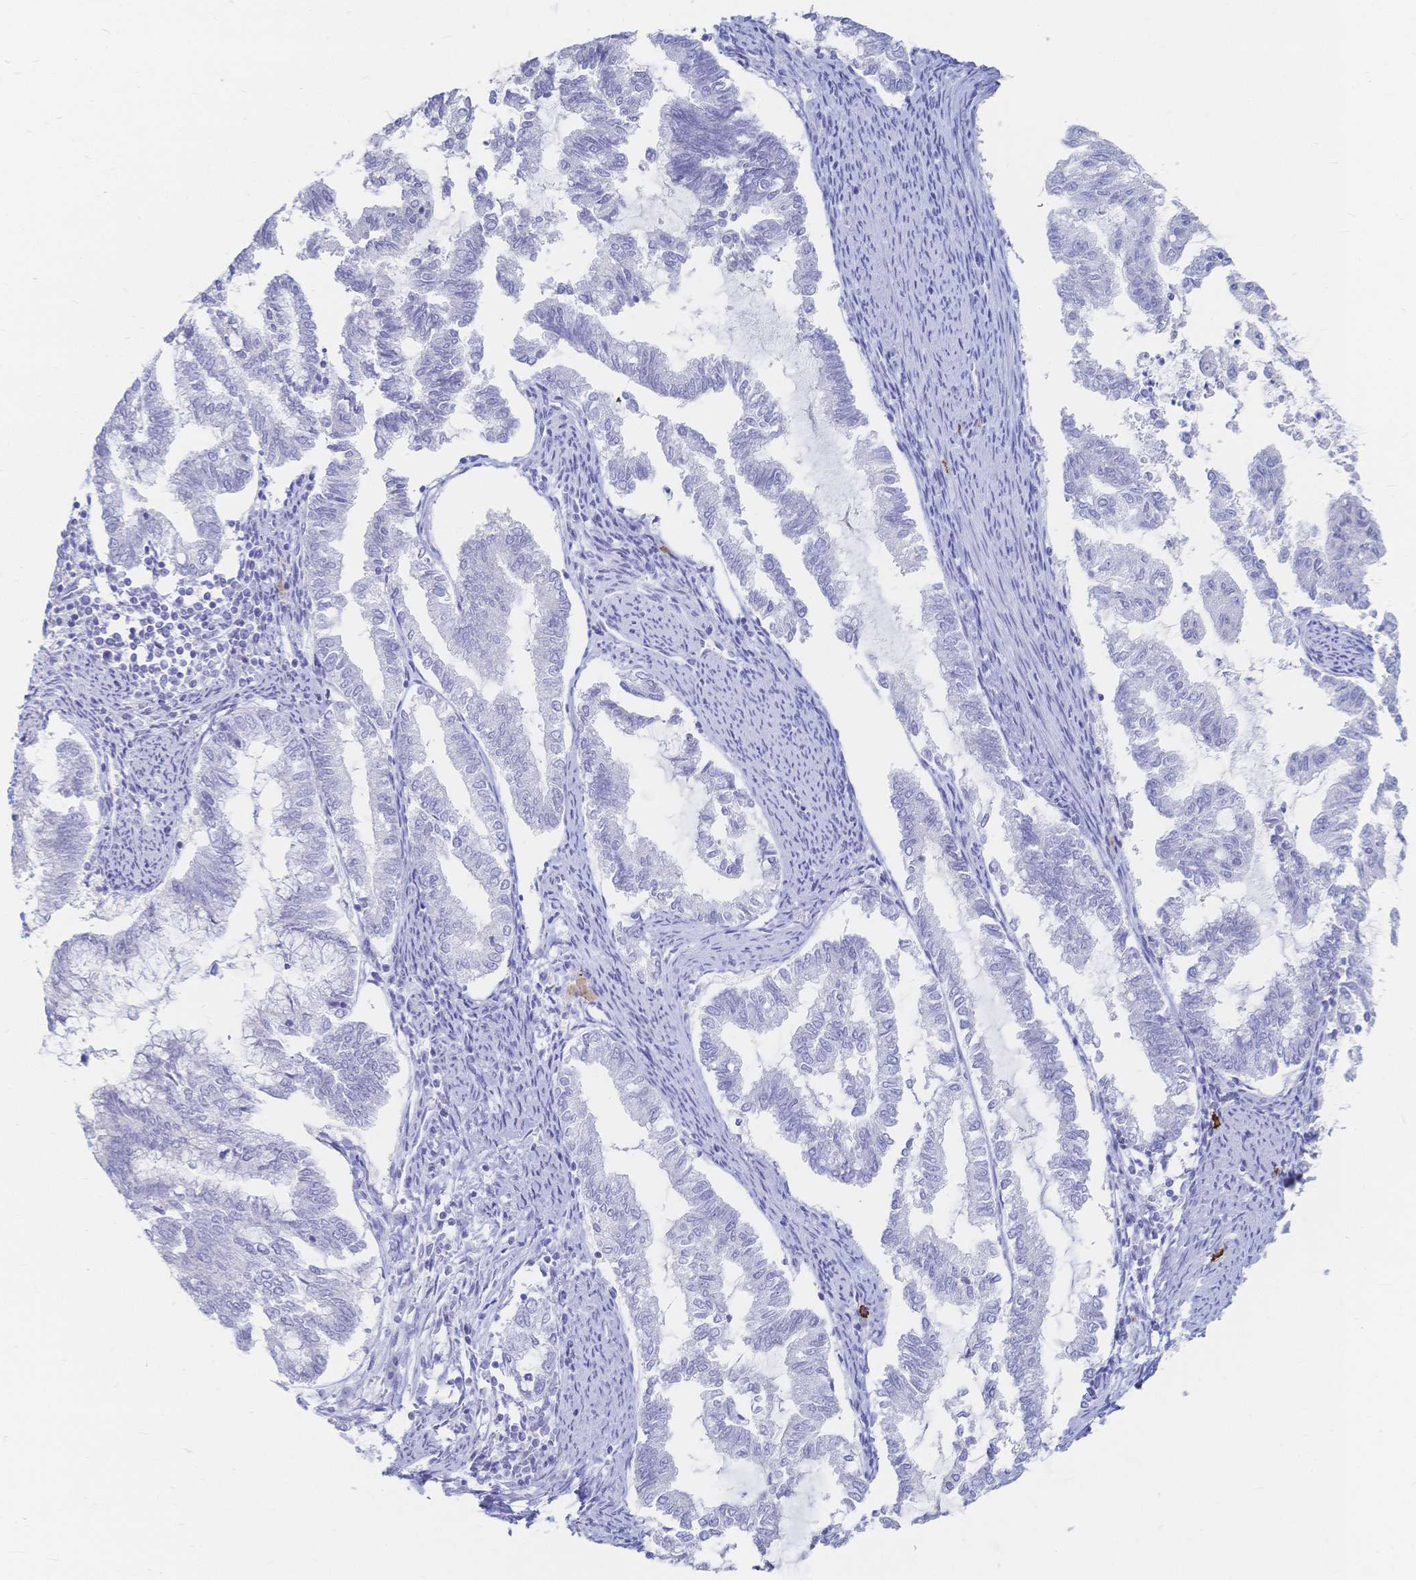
{"staining": {"intensity": "negative", "quantity": "none", "location": "none"}, "tissue": "endometrial cancer", "cell_type": "Tumor cells", "image_type": "cancer", "snomed": [{"axis": "morphology", "description": "Adenocarcinoma, NOS"}, {"axis": "topography", "description": "Endometrium"}], "caption": "This is an immunohistochemistry (IHC) photomicrograph of human endometrial cancer (adenocarcinoma). There is no positivity in tumor cells.", "gene": "IL2RB", "patient": {"sex": "female", "age": 79}}